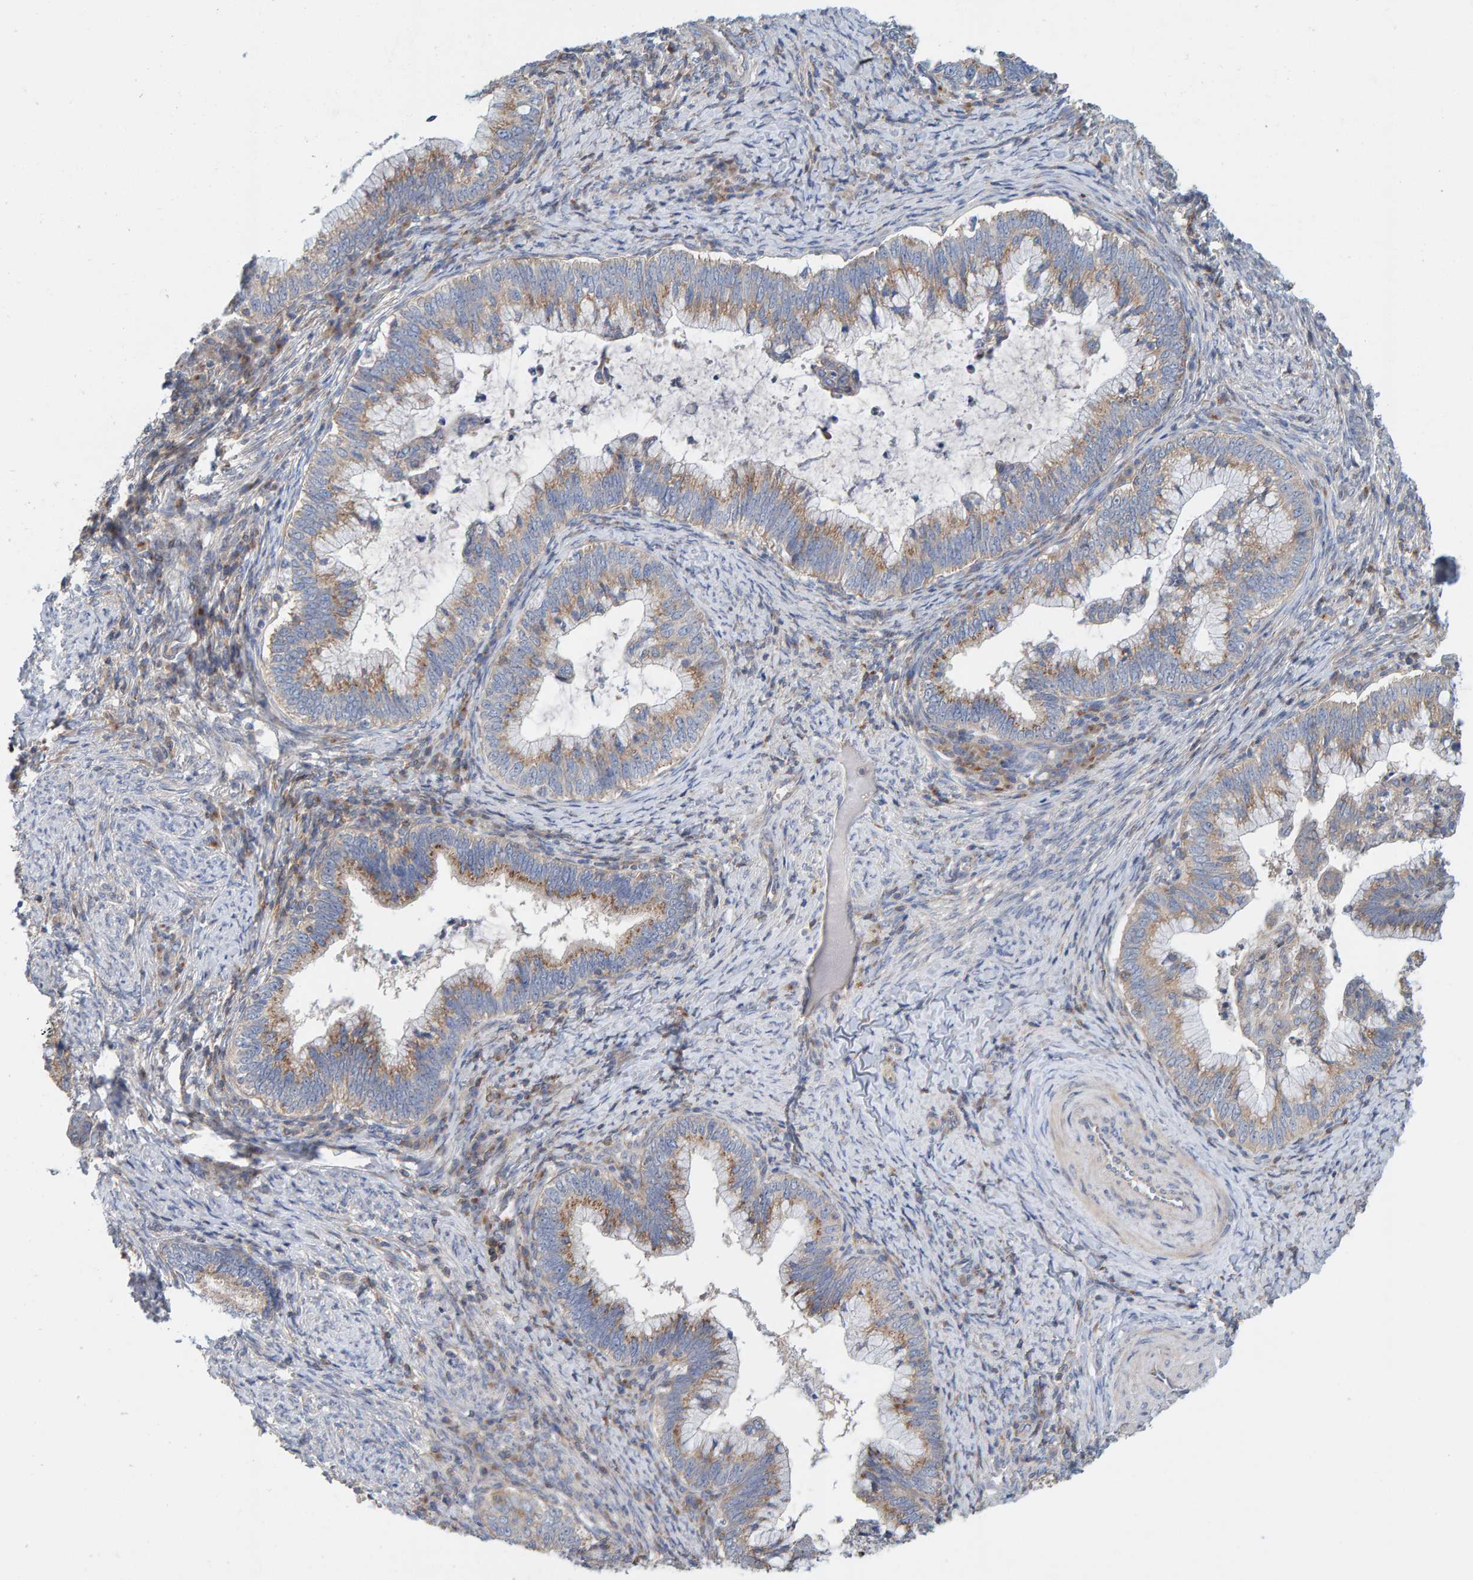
{"staining": {"intensity": "weak", "quantity": ">75%", "location": "cytoplasmic/membranous"}, "tissue": "cervical cancer", "cell_type": "Tumor cells", "image_type": "cancer", "snomed": [{"axis": "morphology", "description": "Adenocarcinoma, NOS"}, {"axis": "topography", "description": "Cervix"}], "caption": "Immunohistochemistry (IHC) (DAB) staining of cervical adenocarcinoma shows weak cytoplasmic/membranous protein expression in about >75% of tumor cells.", "gene": "CCM2", "patient": {"sex": "female", "age": 36}}